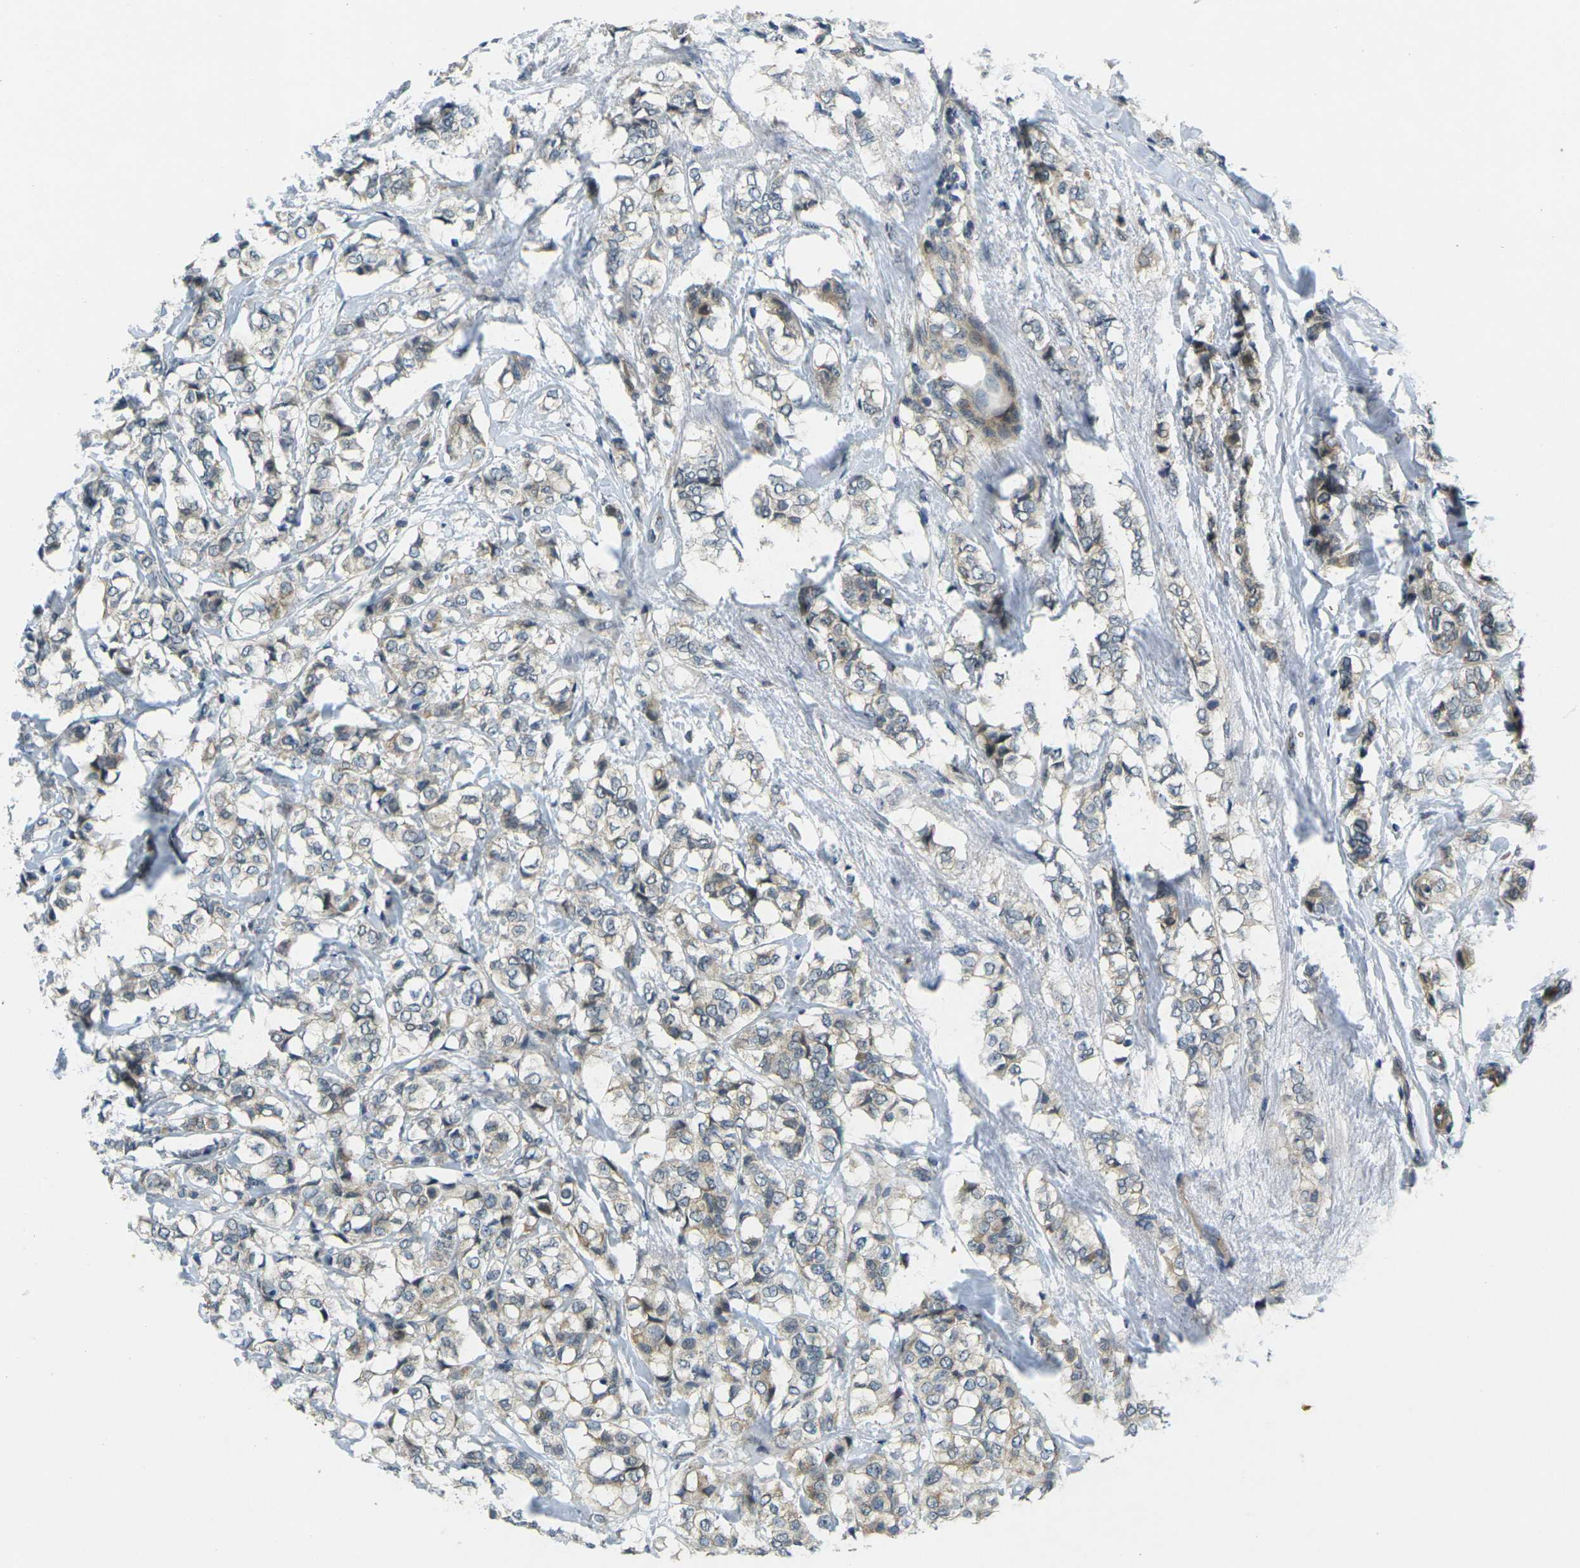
{"staining": {"intensity": "negative", "quantity": "none", "location": "none"}, "tissue": "breast cancer", "cell_type": "Tumor cells", "image_type": "cancer", "snomed": [{"axis": "morphology", "description": "Lobular carcinoma"}, {"axis": "topography", "description": "Breast"}], "caption": "Lobular carcinoma (breast) stained for a protein using immunohistochemistry exhibits no staining tumor cells.", "gene": "KCTD10", "patient": {"sex": "female", "age": 60}}